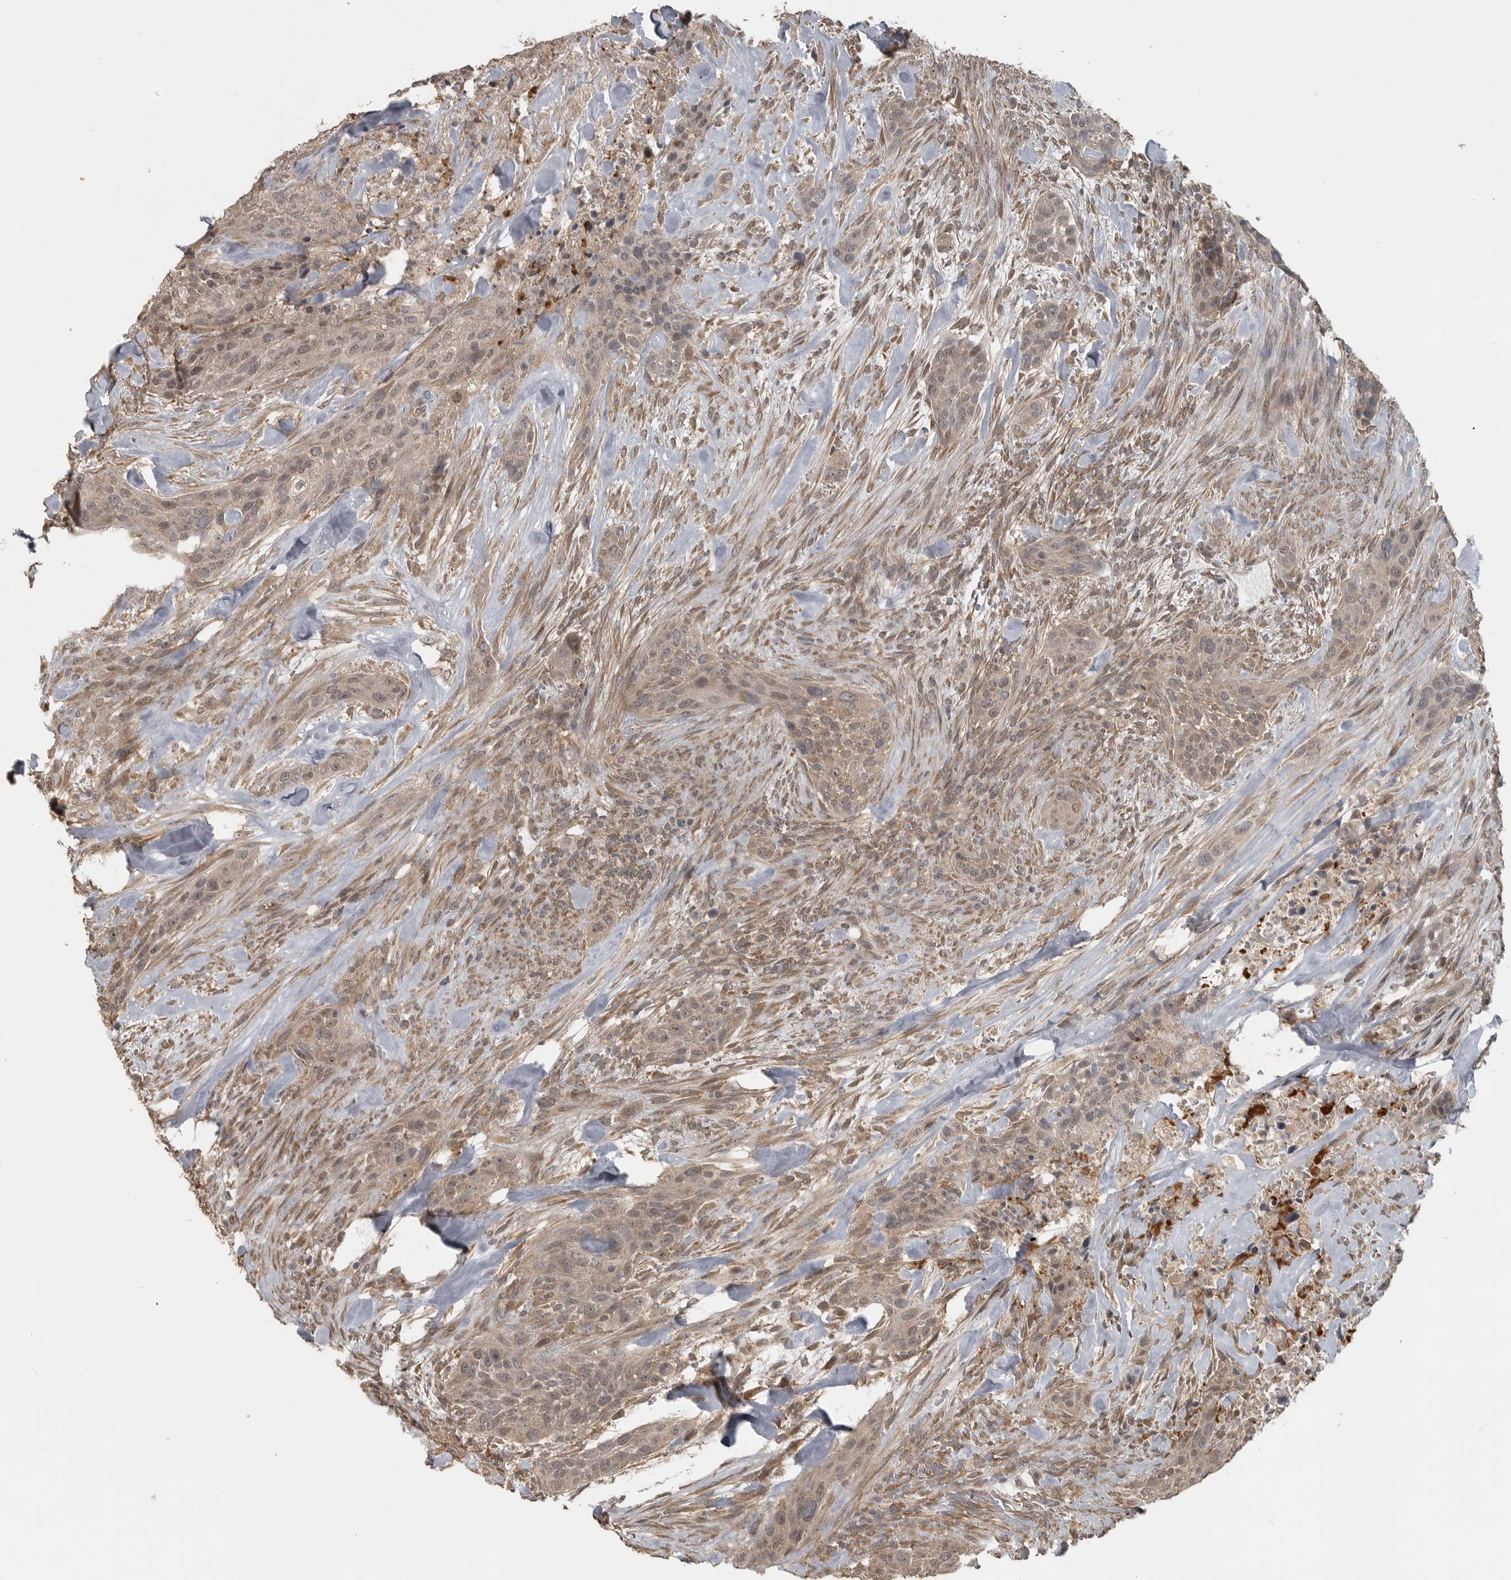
{"staining": {"intensity": "weak", "quantity": ">75%", "location": "cytoplasmic/membranous"}, "tissue": "urothelial cancer", "cell_type": "Tumor cells", "image_type": "cancer", "snomed": [{"axis": "morphology", "description": "Urothelial carcinoma, High grade"}, {"axis": "topography", "description": "Urinary bladder"}], "caption": "Tumor cells reveal weak cytoplasmic/membranous positivity in approximately >75% of cells in urothelial carcinoma (high-grade).", "gene": "LLGL1", "patient": {"sex": "male", "age": 35}}